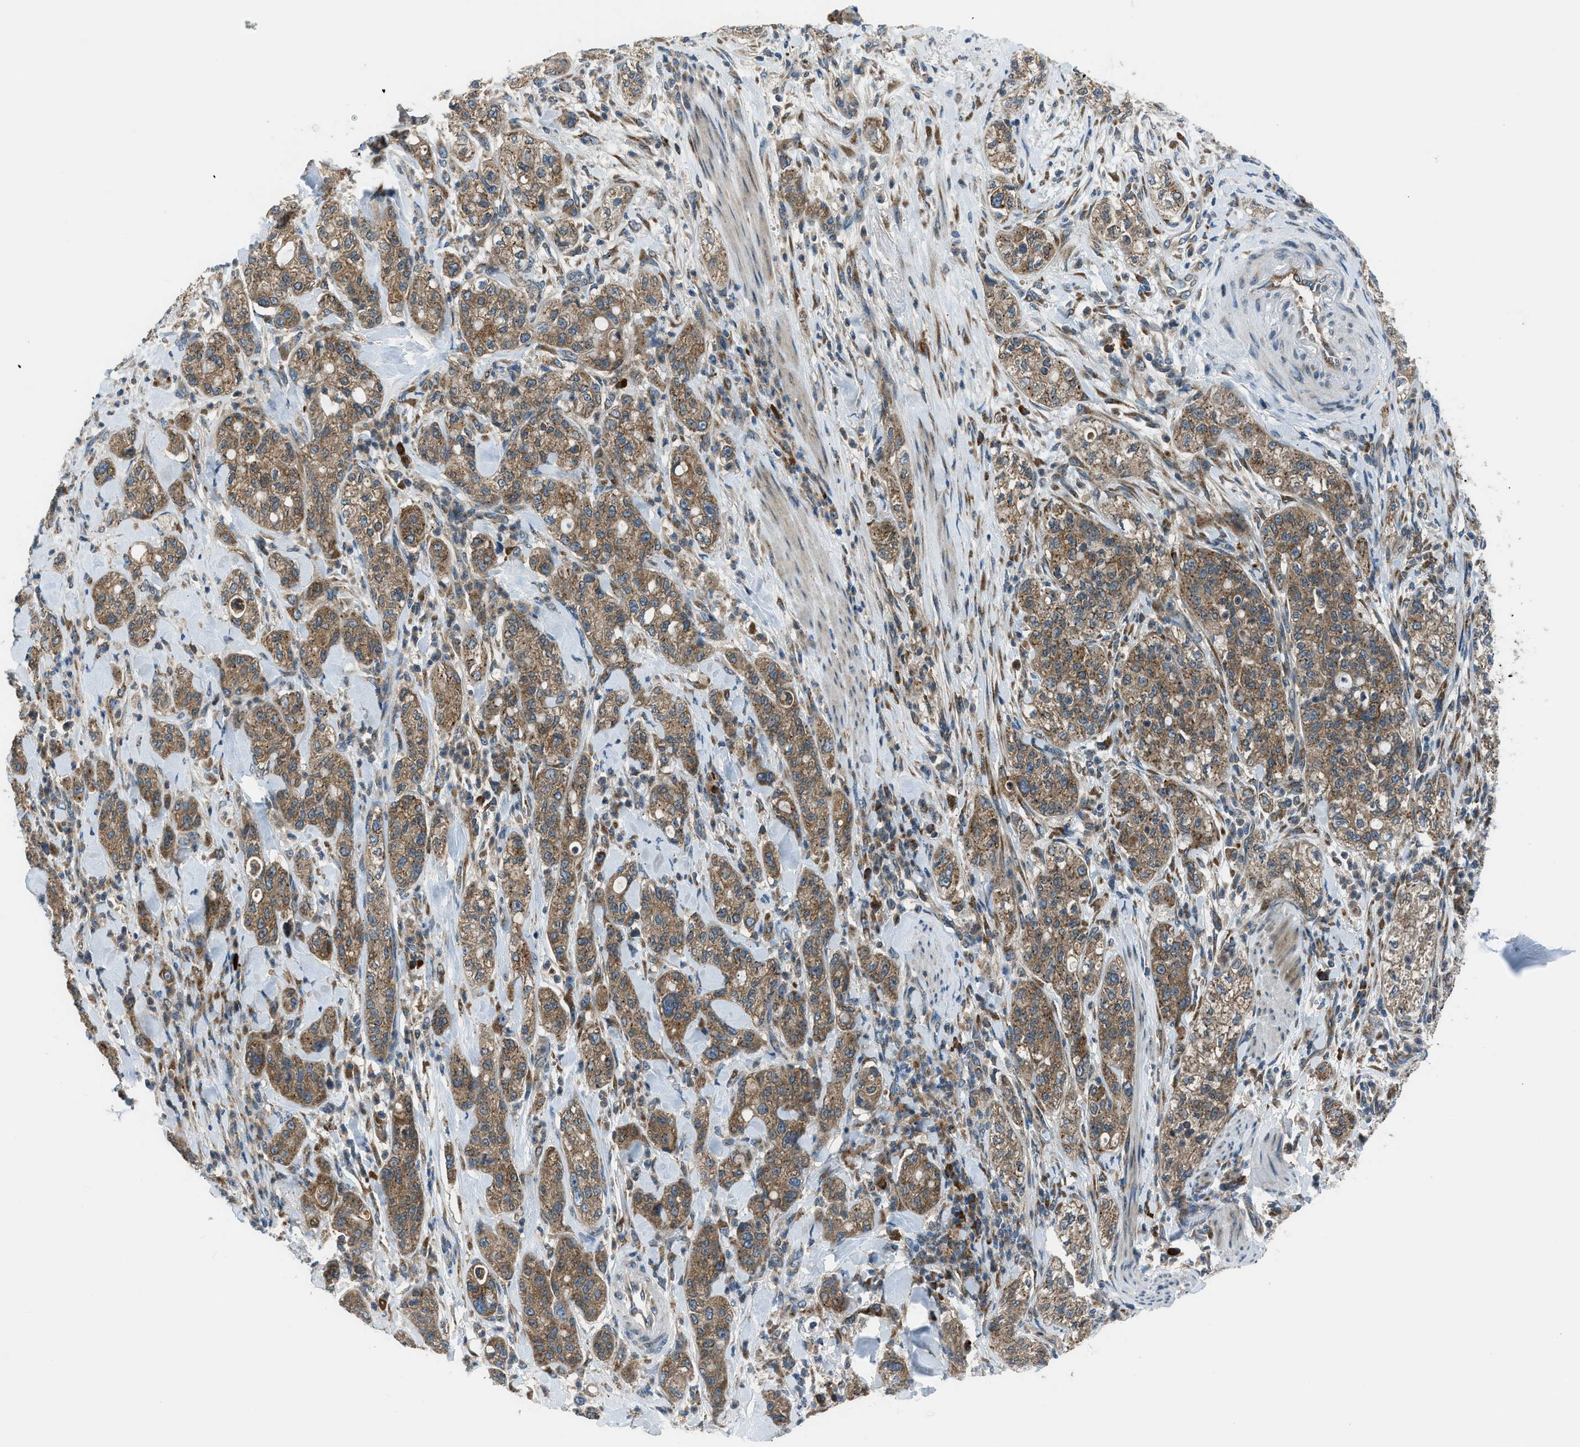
{"staining": {"intensity": "moderate", "quantity": ">75%", "location": "cytoplasmic/membranous"}, "tissue": "pancreatic cancer", "cell_type": "Tumor cells", "image_type": "cancer", "snomed": [{"axis": "morphology", "description": "Adenocarcinoma, NOS"}, {"axis": "topography", "description": "Pancreas"}], "caption": "Moderate cytoplasmic/membranous positivity is seen in approximately >75% of tumor cells in pancreatic adenocarcinoma. Immunohistochemistry stains the protein in brown and the nuclei are stained blue.", "gene": "EDARADD", "patient": {"sex": "female", "age": 78}}